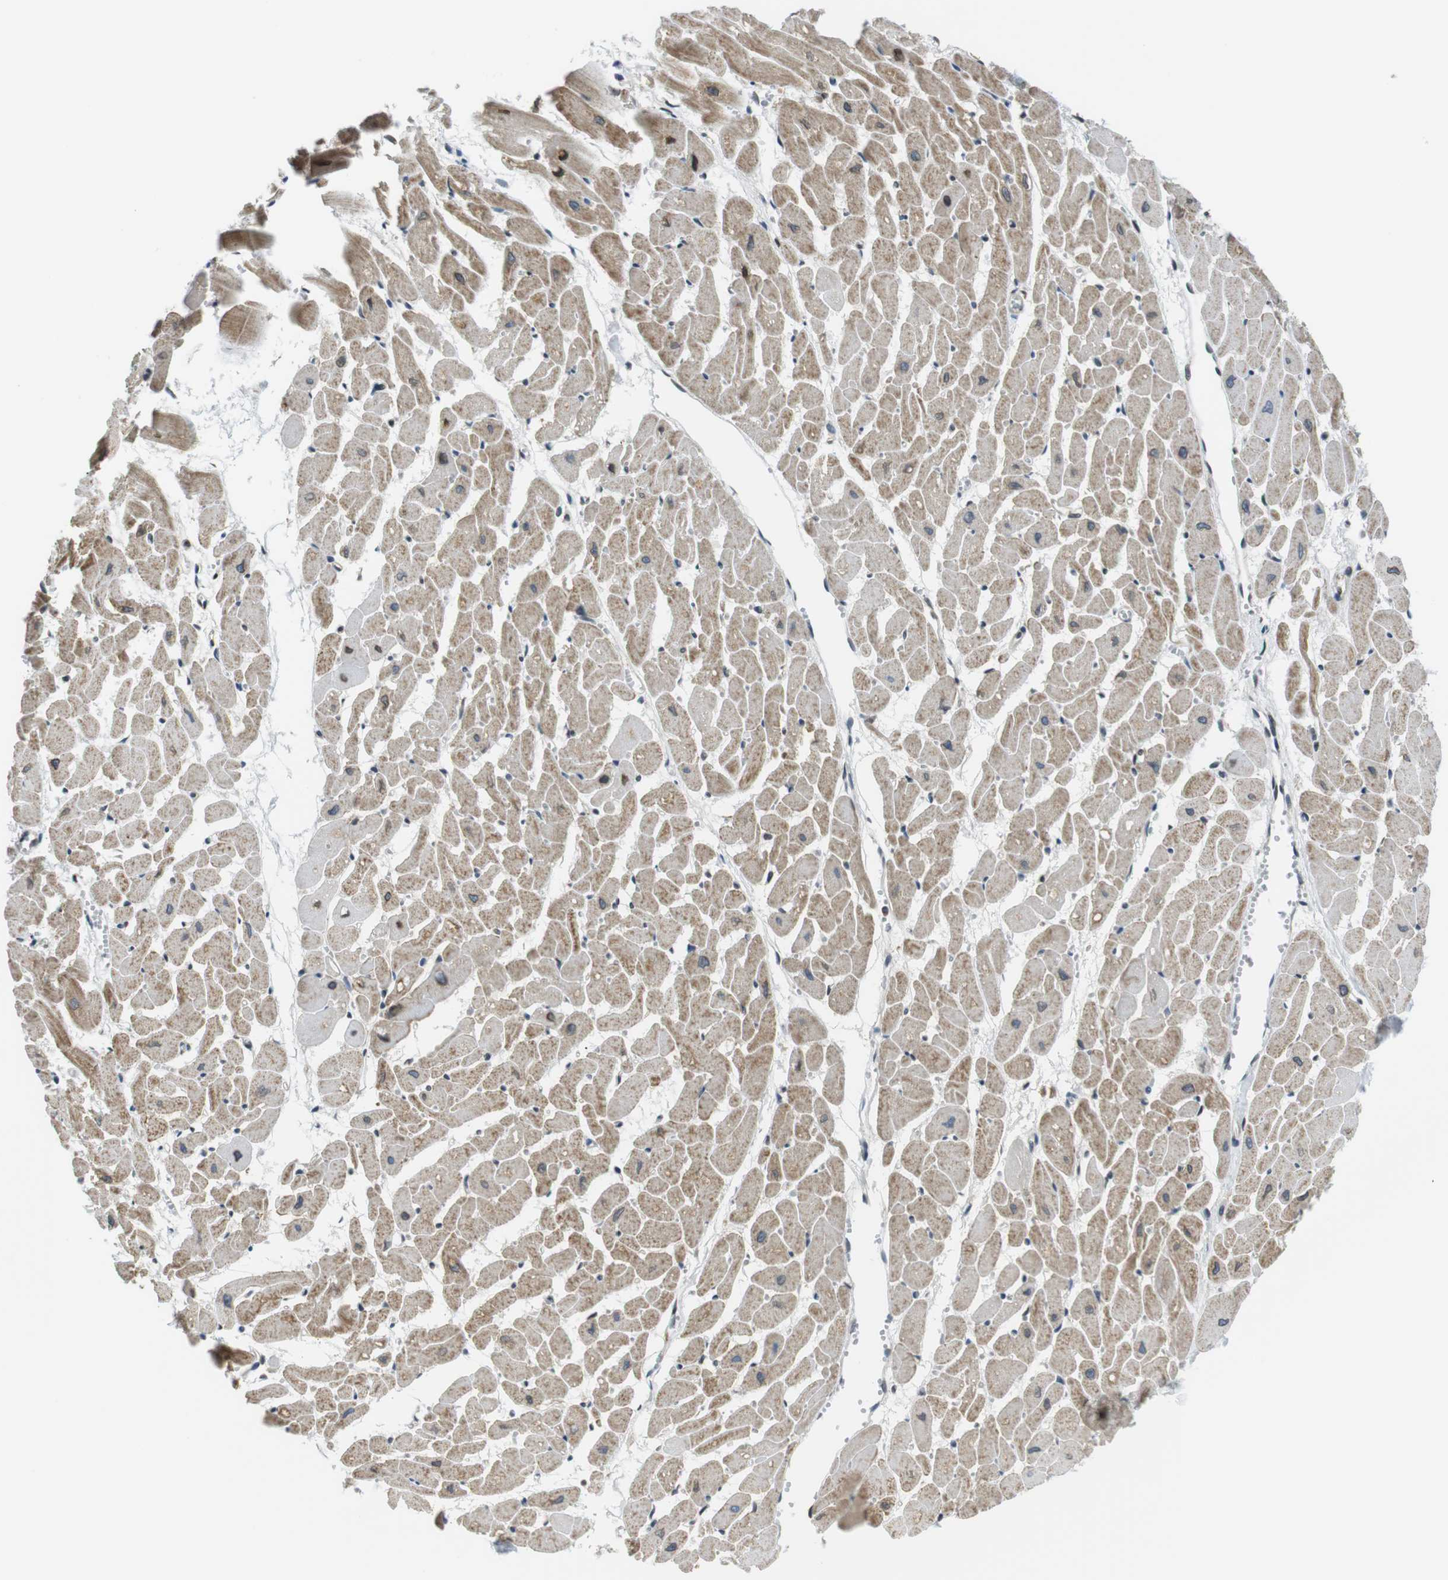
{"staining": {"intensity": "moderate", "quantity": ">75%", "location": "cytoplasmic/membranous,nuclear"}, "tissue": "heart muscle", "cell_type": "Cardiomyocytes", "image_type": "normal", "snomed": [{"axis": "morphology", "description": "Normal tissue, NOS"}, {"axis": "topography", "description": "Heart"}], "caption": "The immunohistochemical stain labels moderate cytoplasmic/membranous,nuclear positivity in cardiomyocytes of unremarkable heart muscle. Using DAB (brown) and hematoxylin (blue) stains, captured at high magnification using brightfield microscopy.", "gene": "TMX4", "patient": {"sex": "female", "age": 19}}